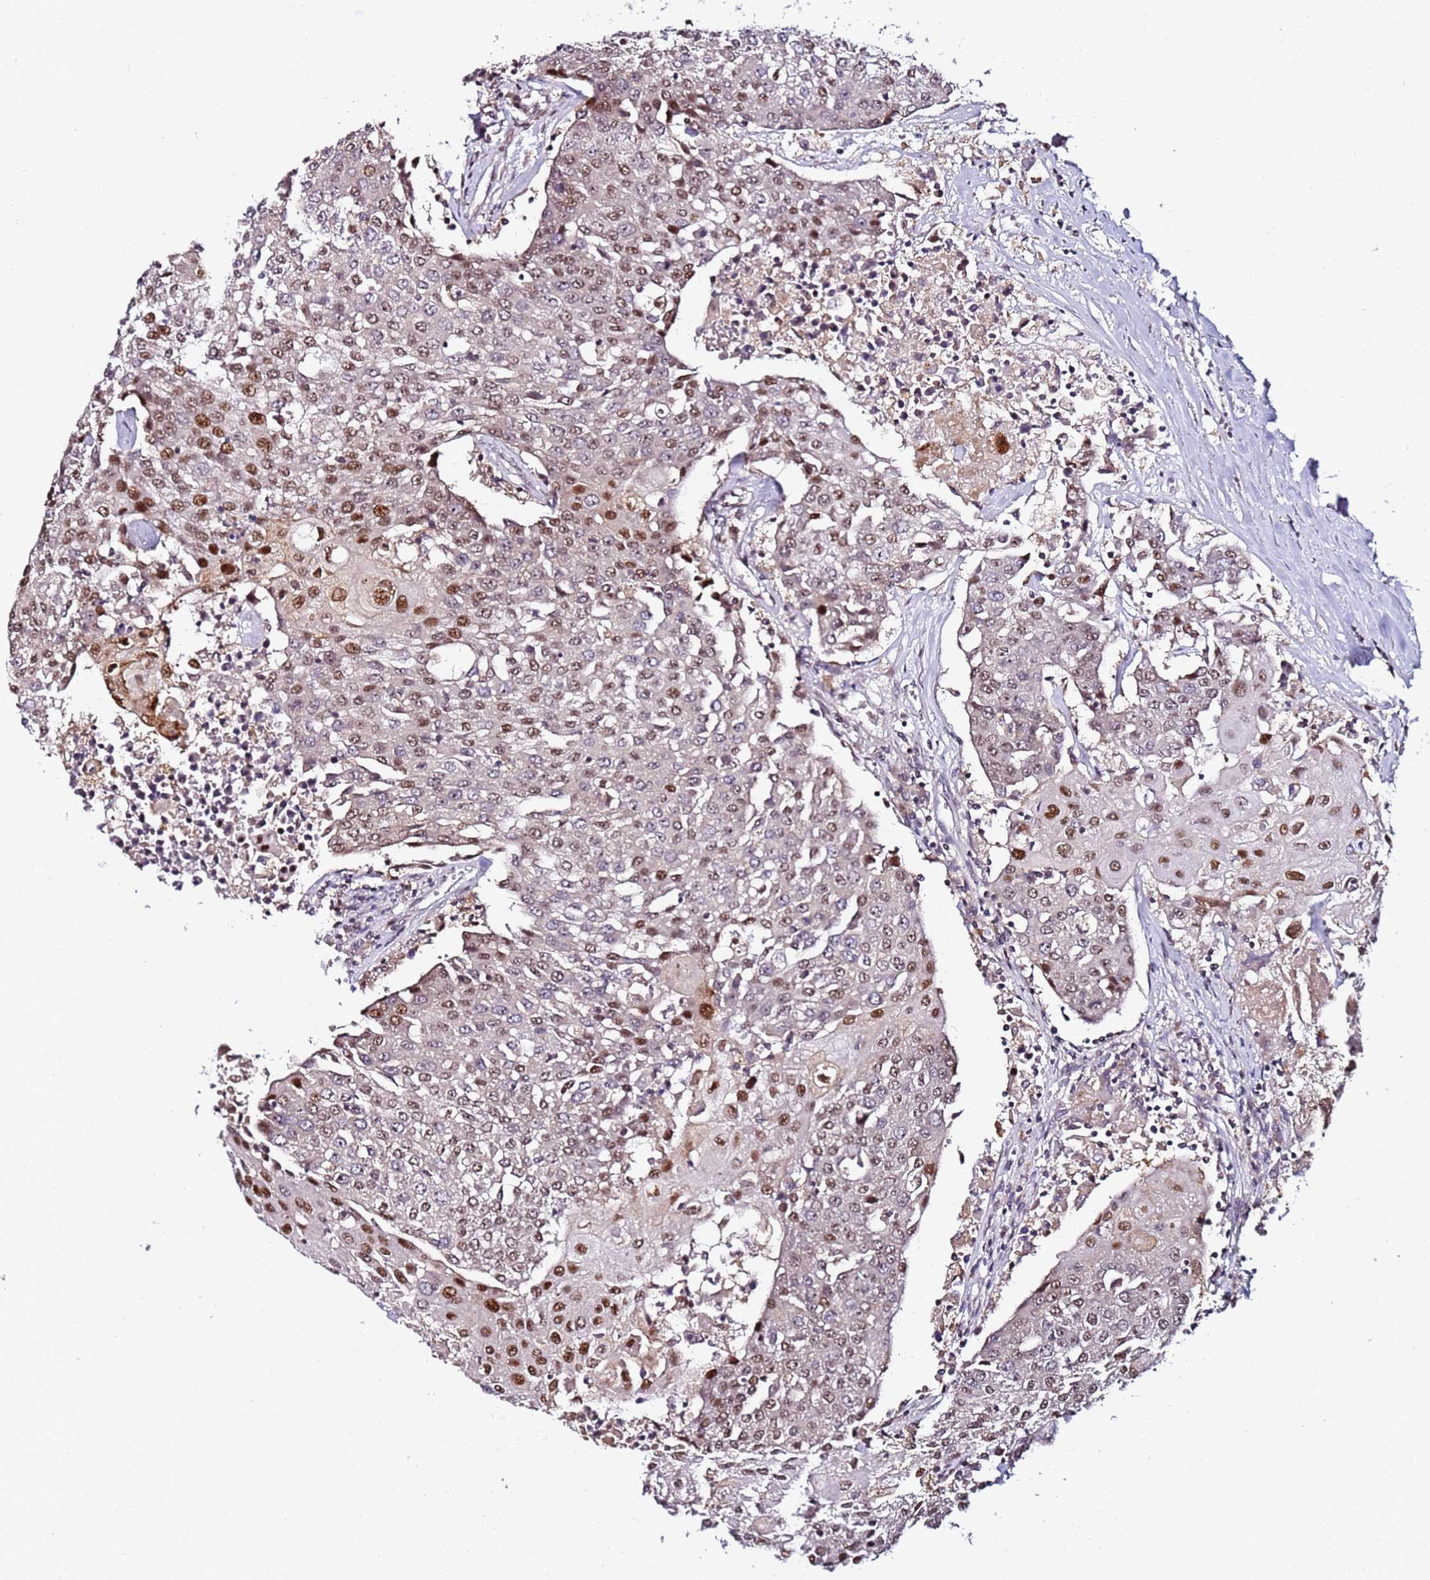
{"staining": {"intensity": "moderate", "quantity": ">75%", "location": "nuclear"}, "tissue": "urothelial cancer", "cell_type": "Tumor cells", "image_type": "cancer", "snomed": [{"axis": "morphology", "description": "Urothelial carcinoma, High grade"}, {"axis": "topography", "description": "Urinary bladder"}], "caption": "This photomicrograph displays IHC staining of human urothelial carcinoma (high-grade), with medium moderate nuclear expression in about >75% of tumor cells.", "gene": "FCF1", "patient": {"sex": "female", "age": 85}}